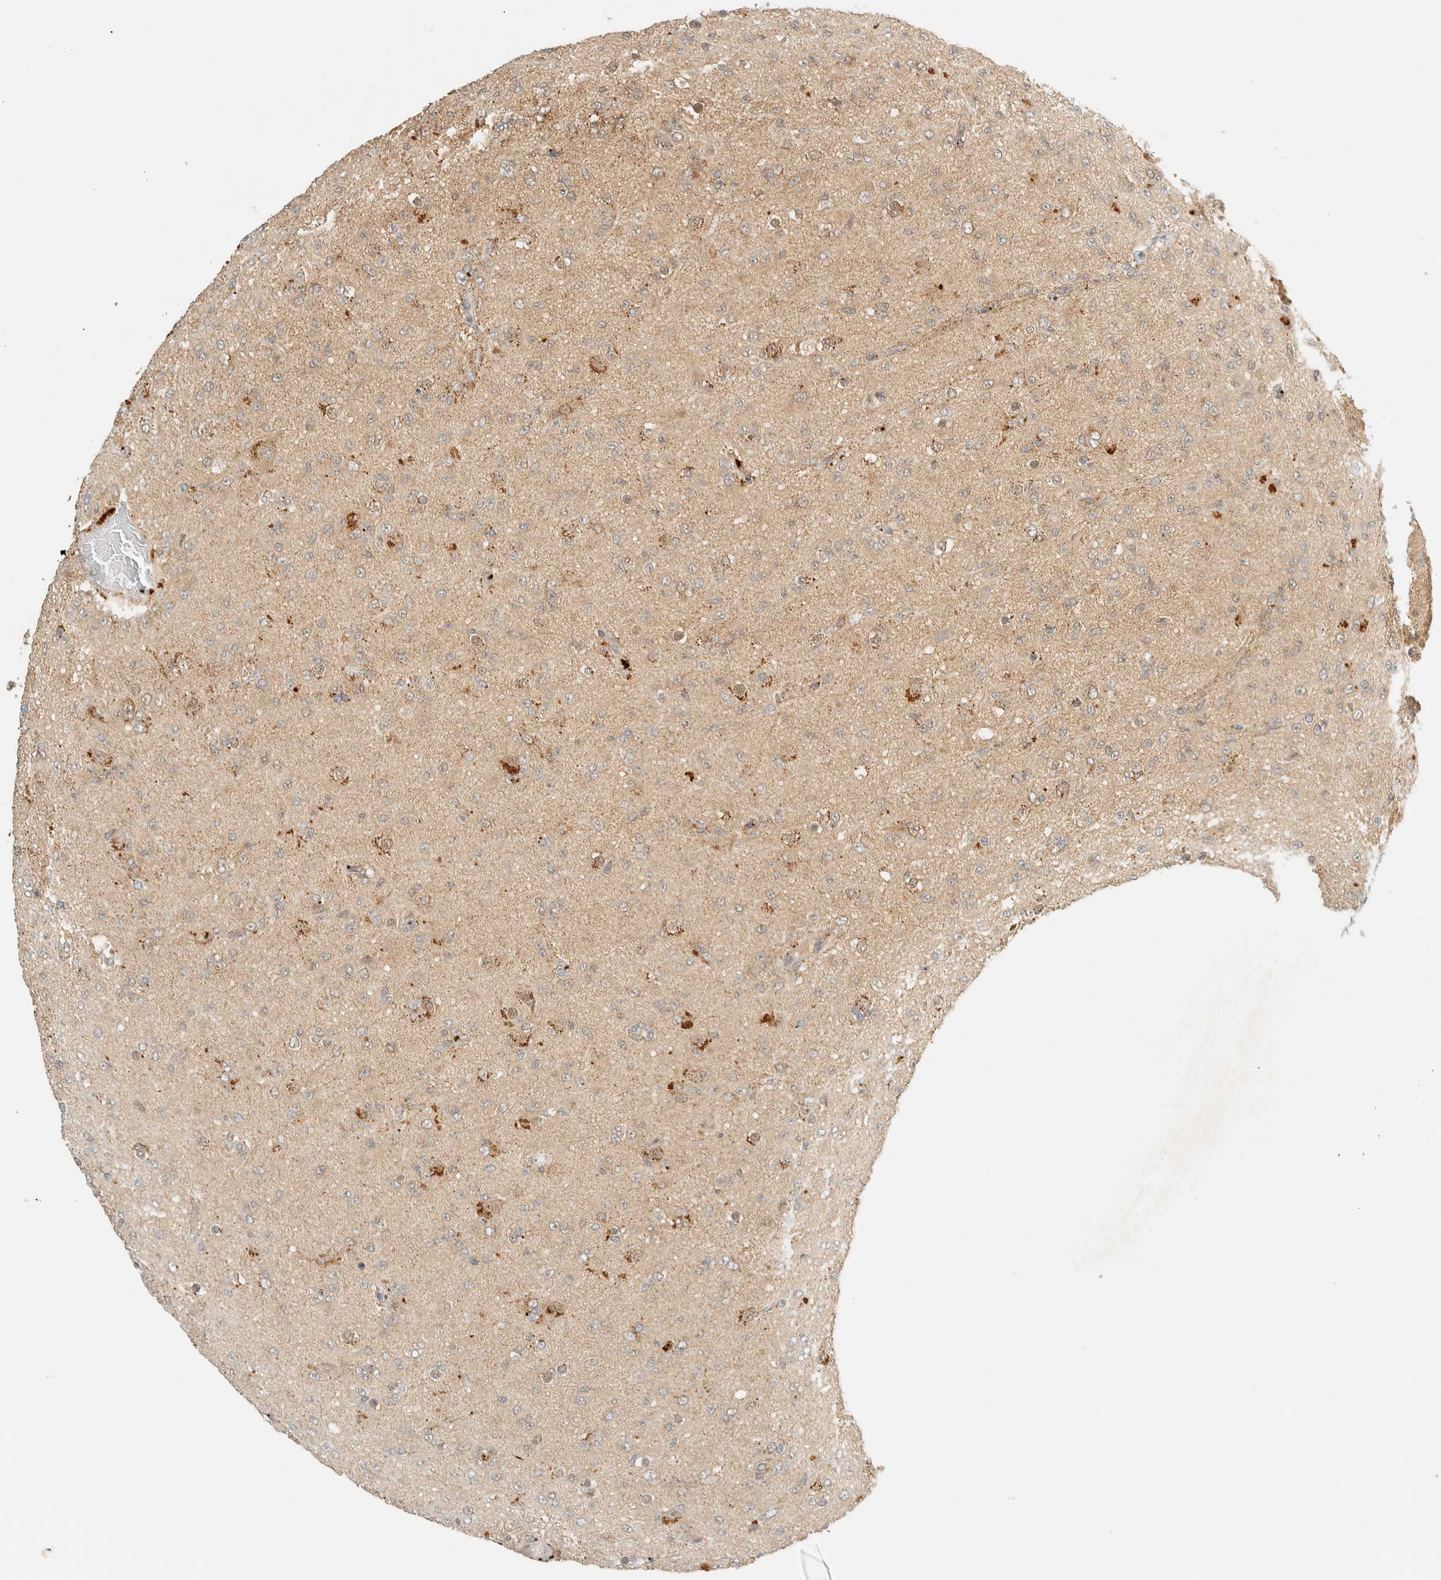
{"staining": {"intensity": "moderate", "quantity": "<25%", "location": "cytoplasmic/membranous"}, "tissue": "glioma", "cell_type": "Tumor cells", "image_type": "cancer", "snomed": [{"axis": "morphology", "description": "Glioma, malignant, Low grade"}, {"axis": "topography", "description": "Brain"}], "caption": "A low amount of moderate cytoplasmic/membranous positivity is identified in about <25% of tumor cells in glioma tissue.", "gene": "KIFAP3", "patient": {"sex": "male", "age": 65}}